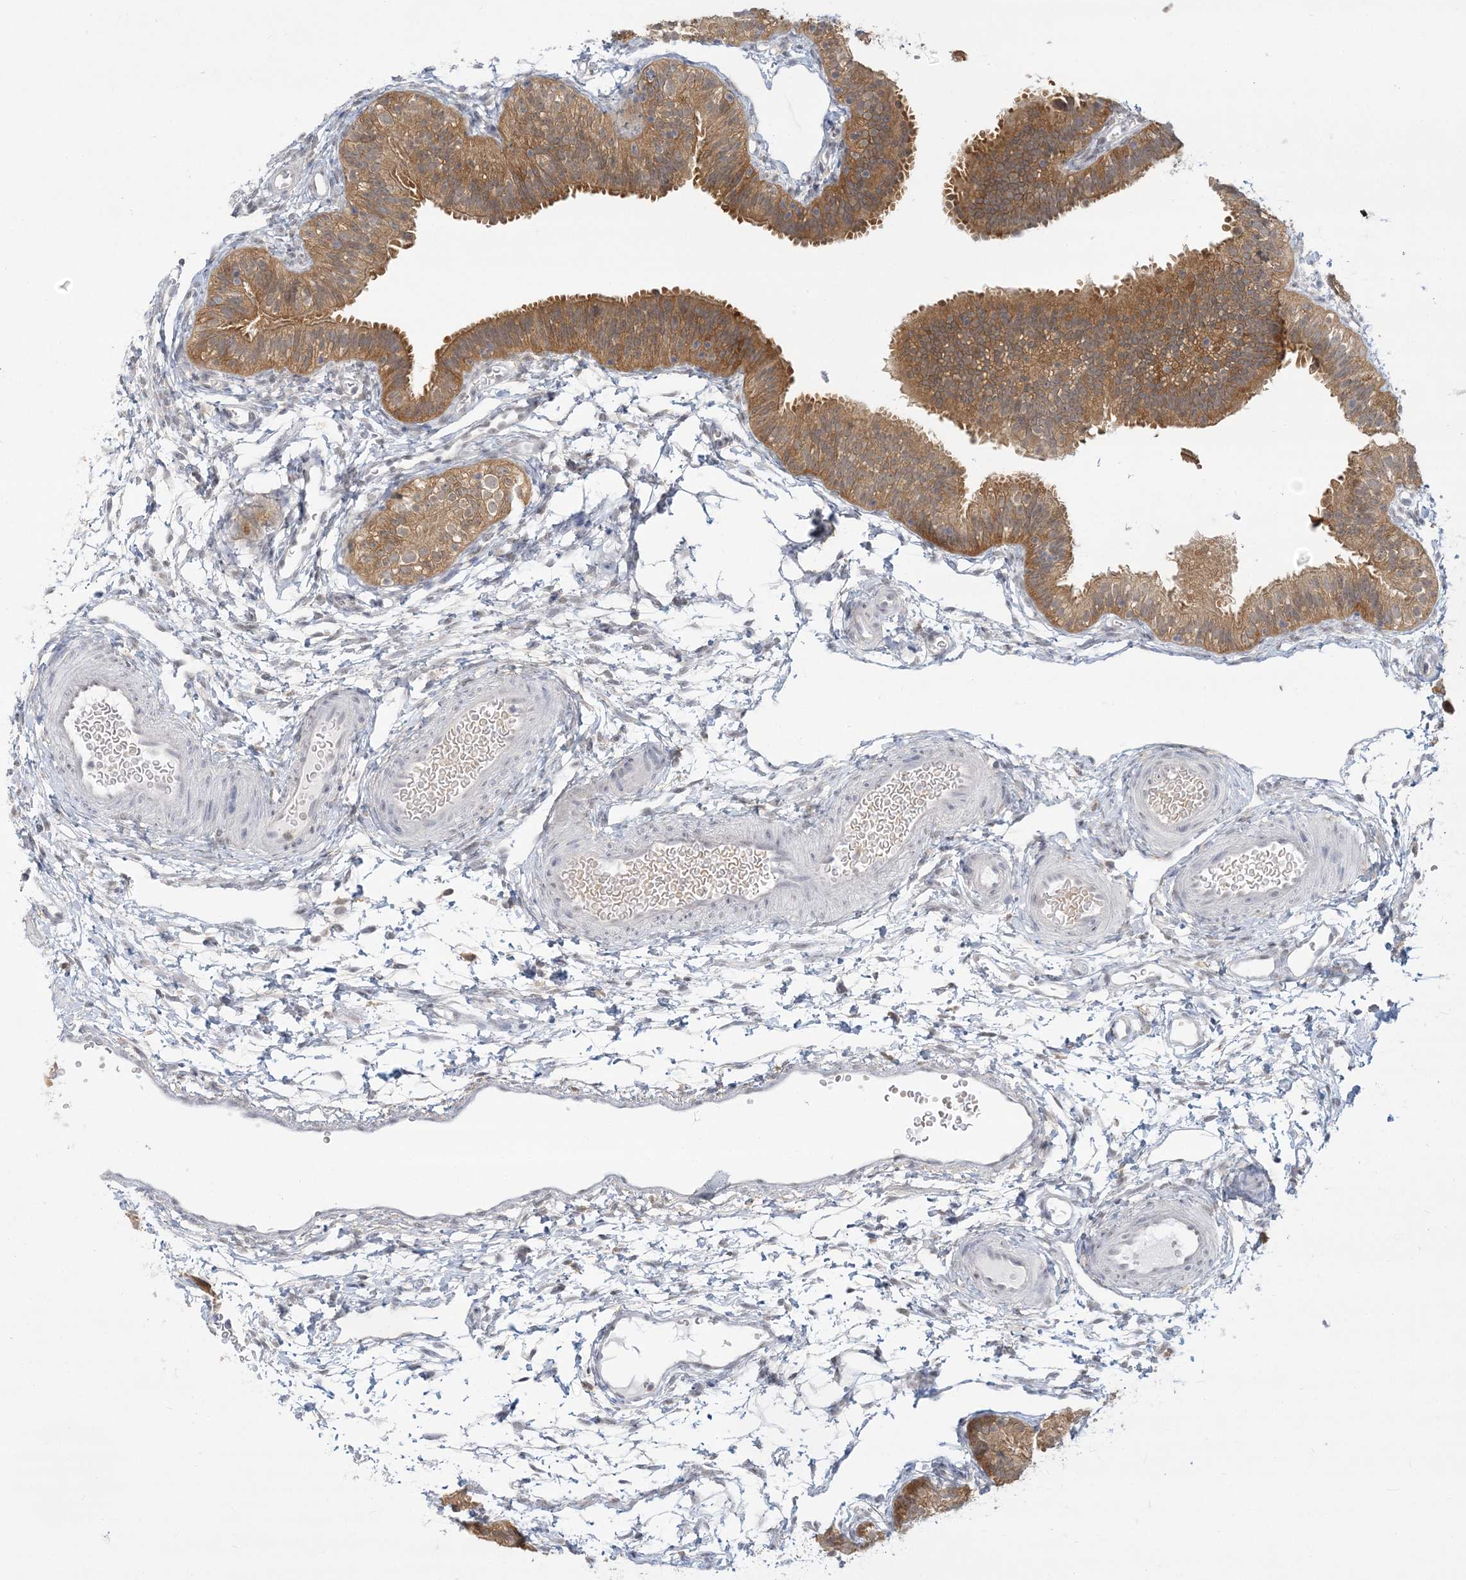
{"staining": {"intensity": "moderate", "quantity": ">75%", "location": "cytoplasmic/membranous"}, "tissue": "fallopian tube", "cell_type": "Glandular cells", "image_type": "normal", "snomed": [{"axis": "morphology", "description": "Normal tissue, NOS"}, {"axis": "topography", "description": "Fallopian tube"}], "caption": "A high-resolution micrograph shows immunohistochemistry (IHC) staining of benign fallopian tube, which reveals moderate cytoplasmic/membranous positivity in about >75% of glandular cells.", "gene": "ANKS1A", "patient": {"sex": "female", "age": 35}}